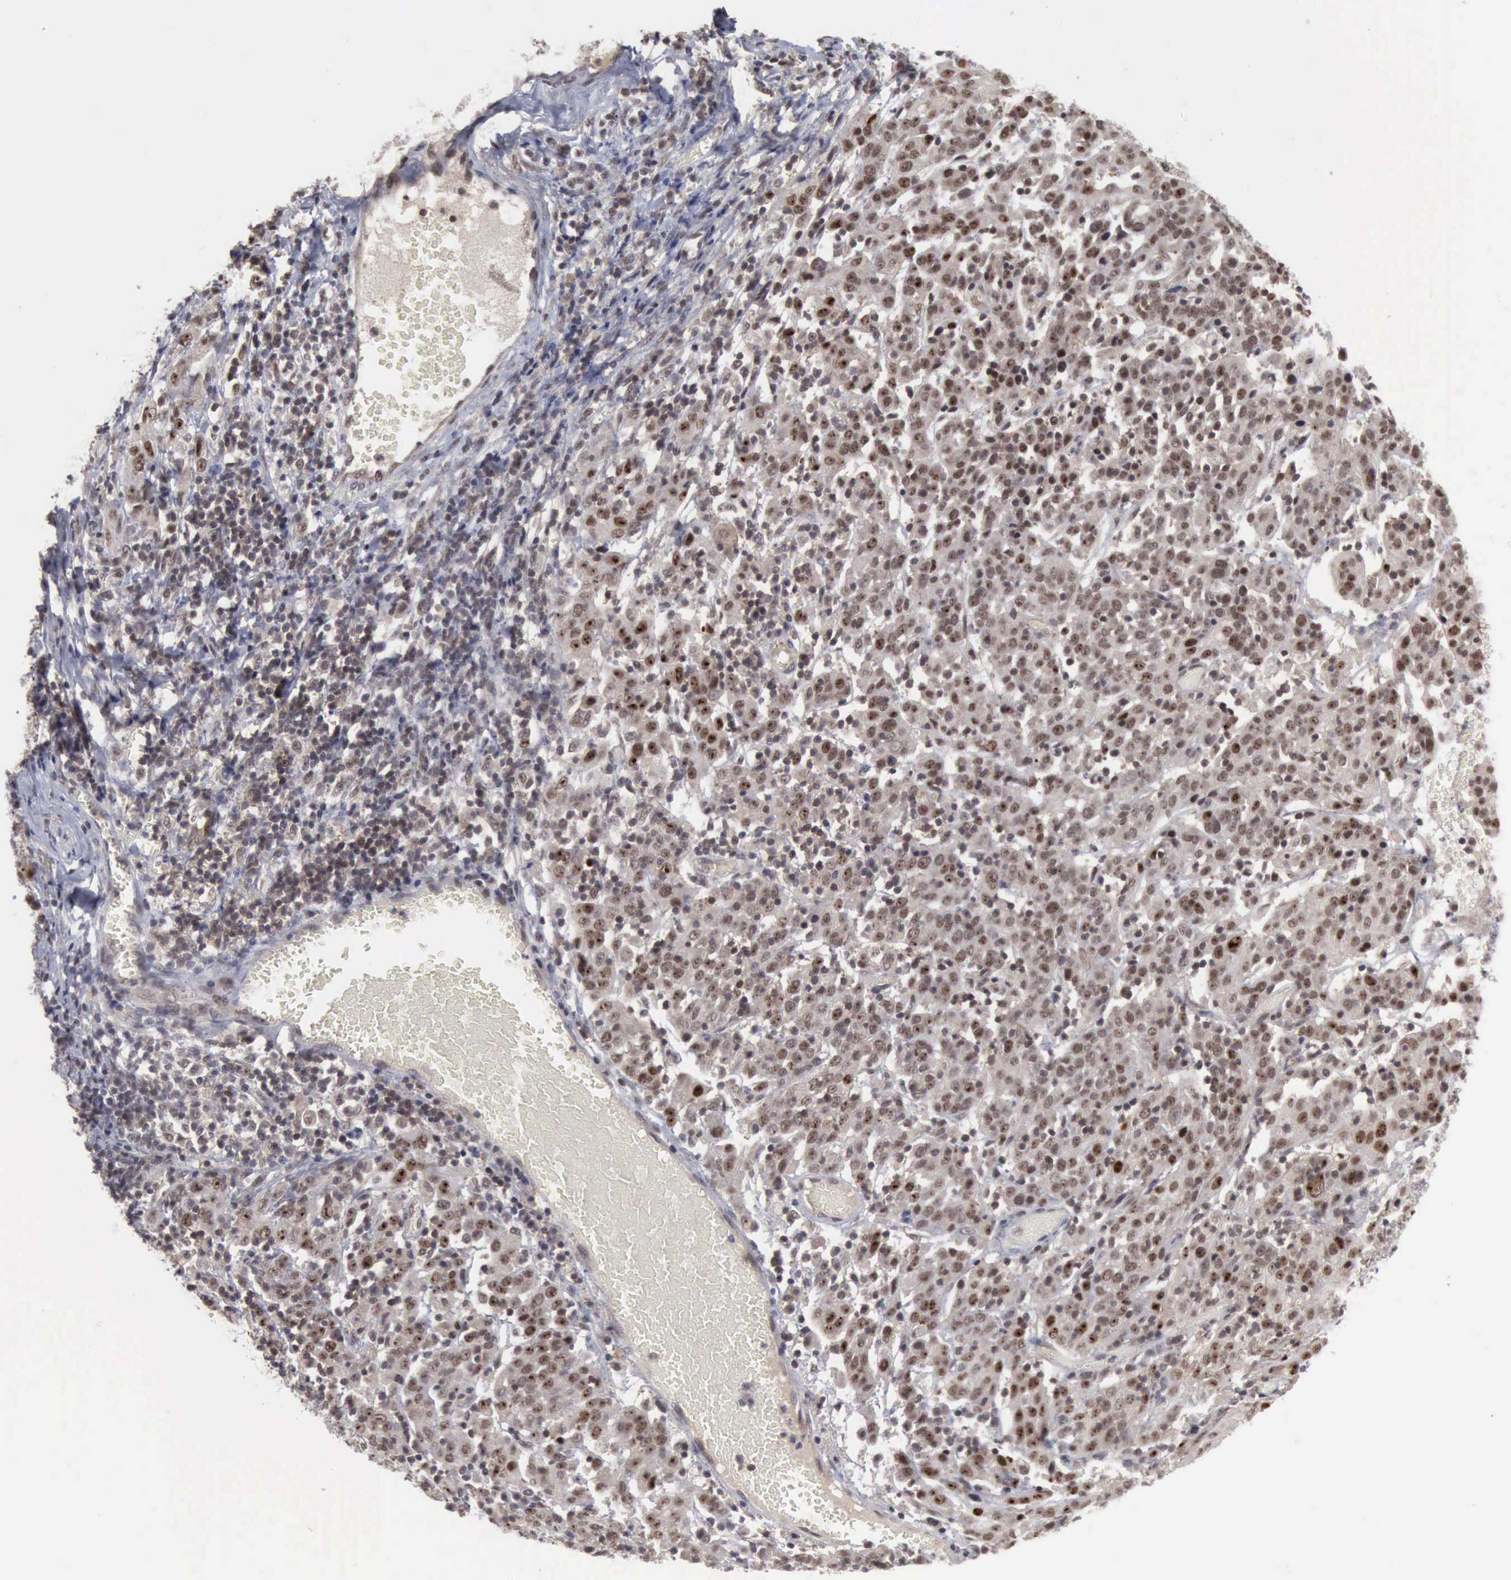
{"staining": {"intensity": "weak", "quantity": "25%-75%", "location": "nuclear"}, "tissue": "cervical cancer", "cell_type": "Tumor cells", "image_type": "cancer", "snomed": [{"axis": "morphology", "description": "Normal tissue, NOS"}, {"axis": "morphology", "description": "Squamous cell carcinoma, NOS"}, {"axis": "topography", "description": "Cervix"}], "caption": "Immunohistochemical staining of cervical cancer (squamous cell carcinoma) reveals low levels of weak nuclear staining in approximately 25%-75% of tumor cells.", "gene": "CDKN2A", "patient": {"sex": "female", "age": 67}}